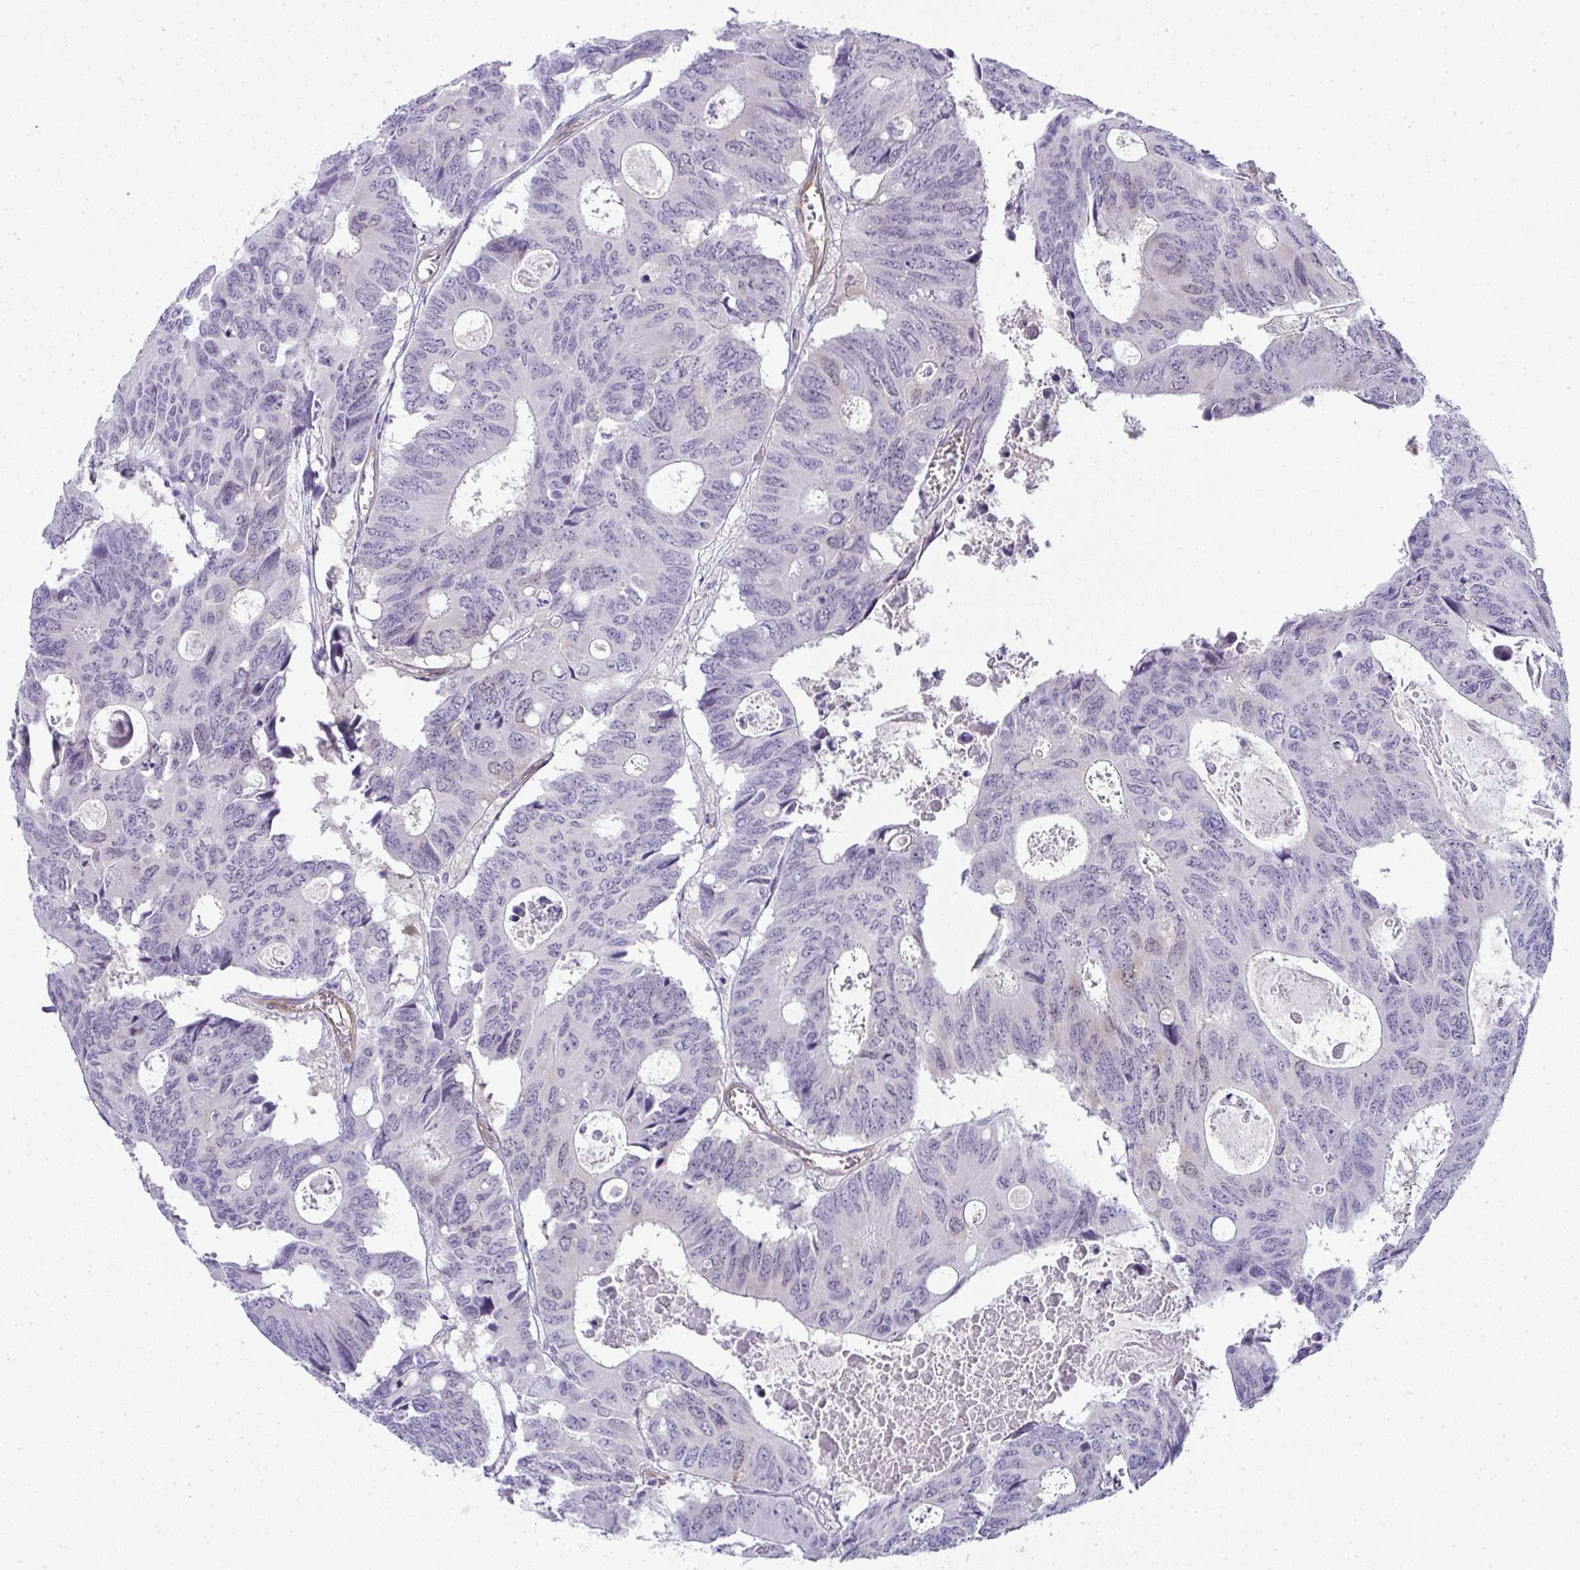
{"staining": {"intensity": "negative", "quantity": "none", "location": "none"}, "tissue": "colorectal cancer", "cell_type": "Tumor cells", "image_type": "cancer", "snomed": [{"axis": "morphology", "description": "Adenocarcinoma, NOS"}, {"axis": "topography", "description": "Rectum"}], "caption": "Immunohistochemistry image of human adenocarcinoma (colorectal) stained for a protein (brown), which exhibits no positivity in tumor cells.", "gene": "UBE2S", "patient": {"sex": "male", "age": 76}}